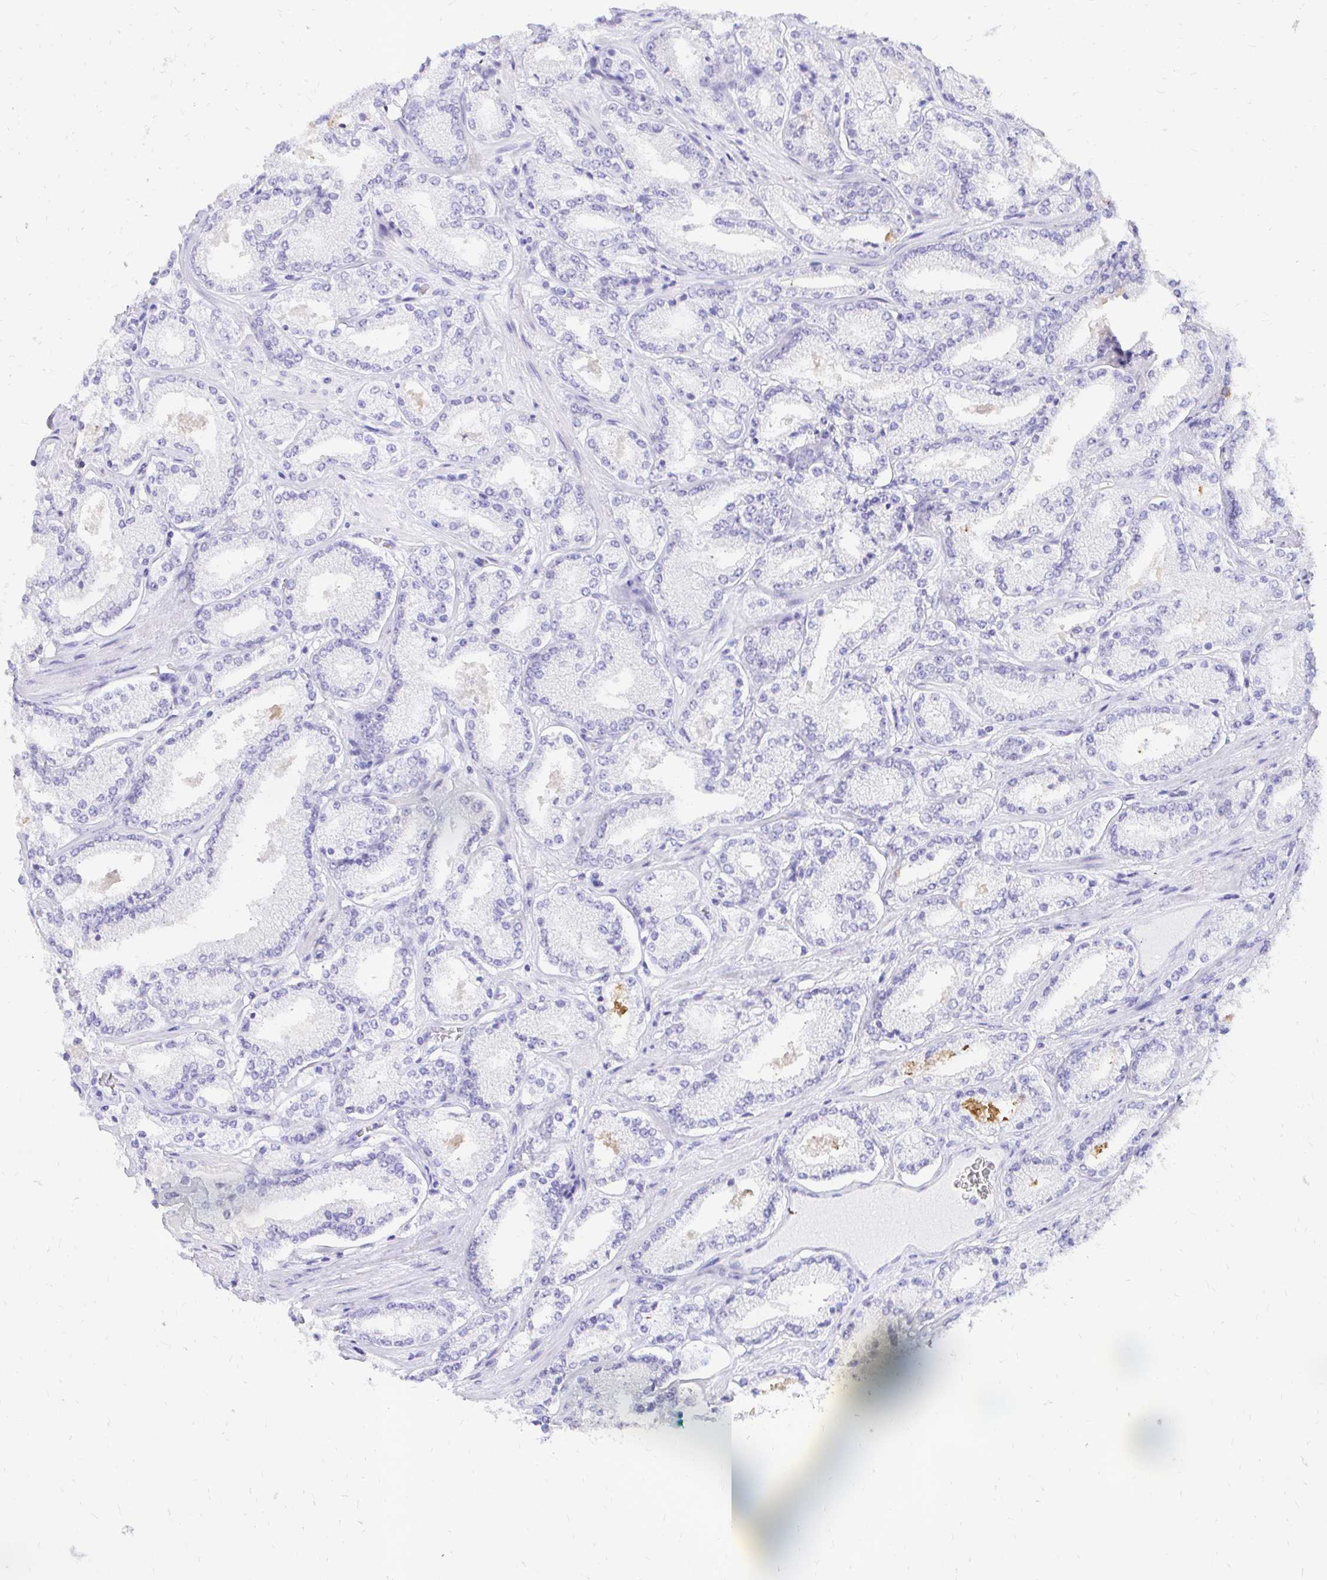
{"staining": {"intensity": "negative", "quantity": "none", "location": "none"}, "tissue": "prostate cancer", "cell_type": "Tumor cells", "image_type": "cancer", "snomed": [{"axis": "morphology", "description": "Adenocarcinoma, High grade"}, {"axis": "topography", "description": "Prostate"}], "caption": "This is an IHC image of human prostate cancer. There is no staining in tumor cells.", "gene": "FATE1", "patient": {"sex": "male", "age": 63}}